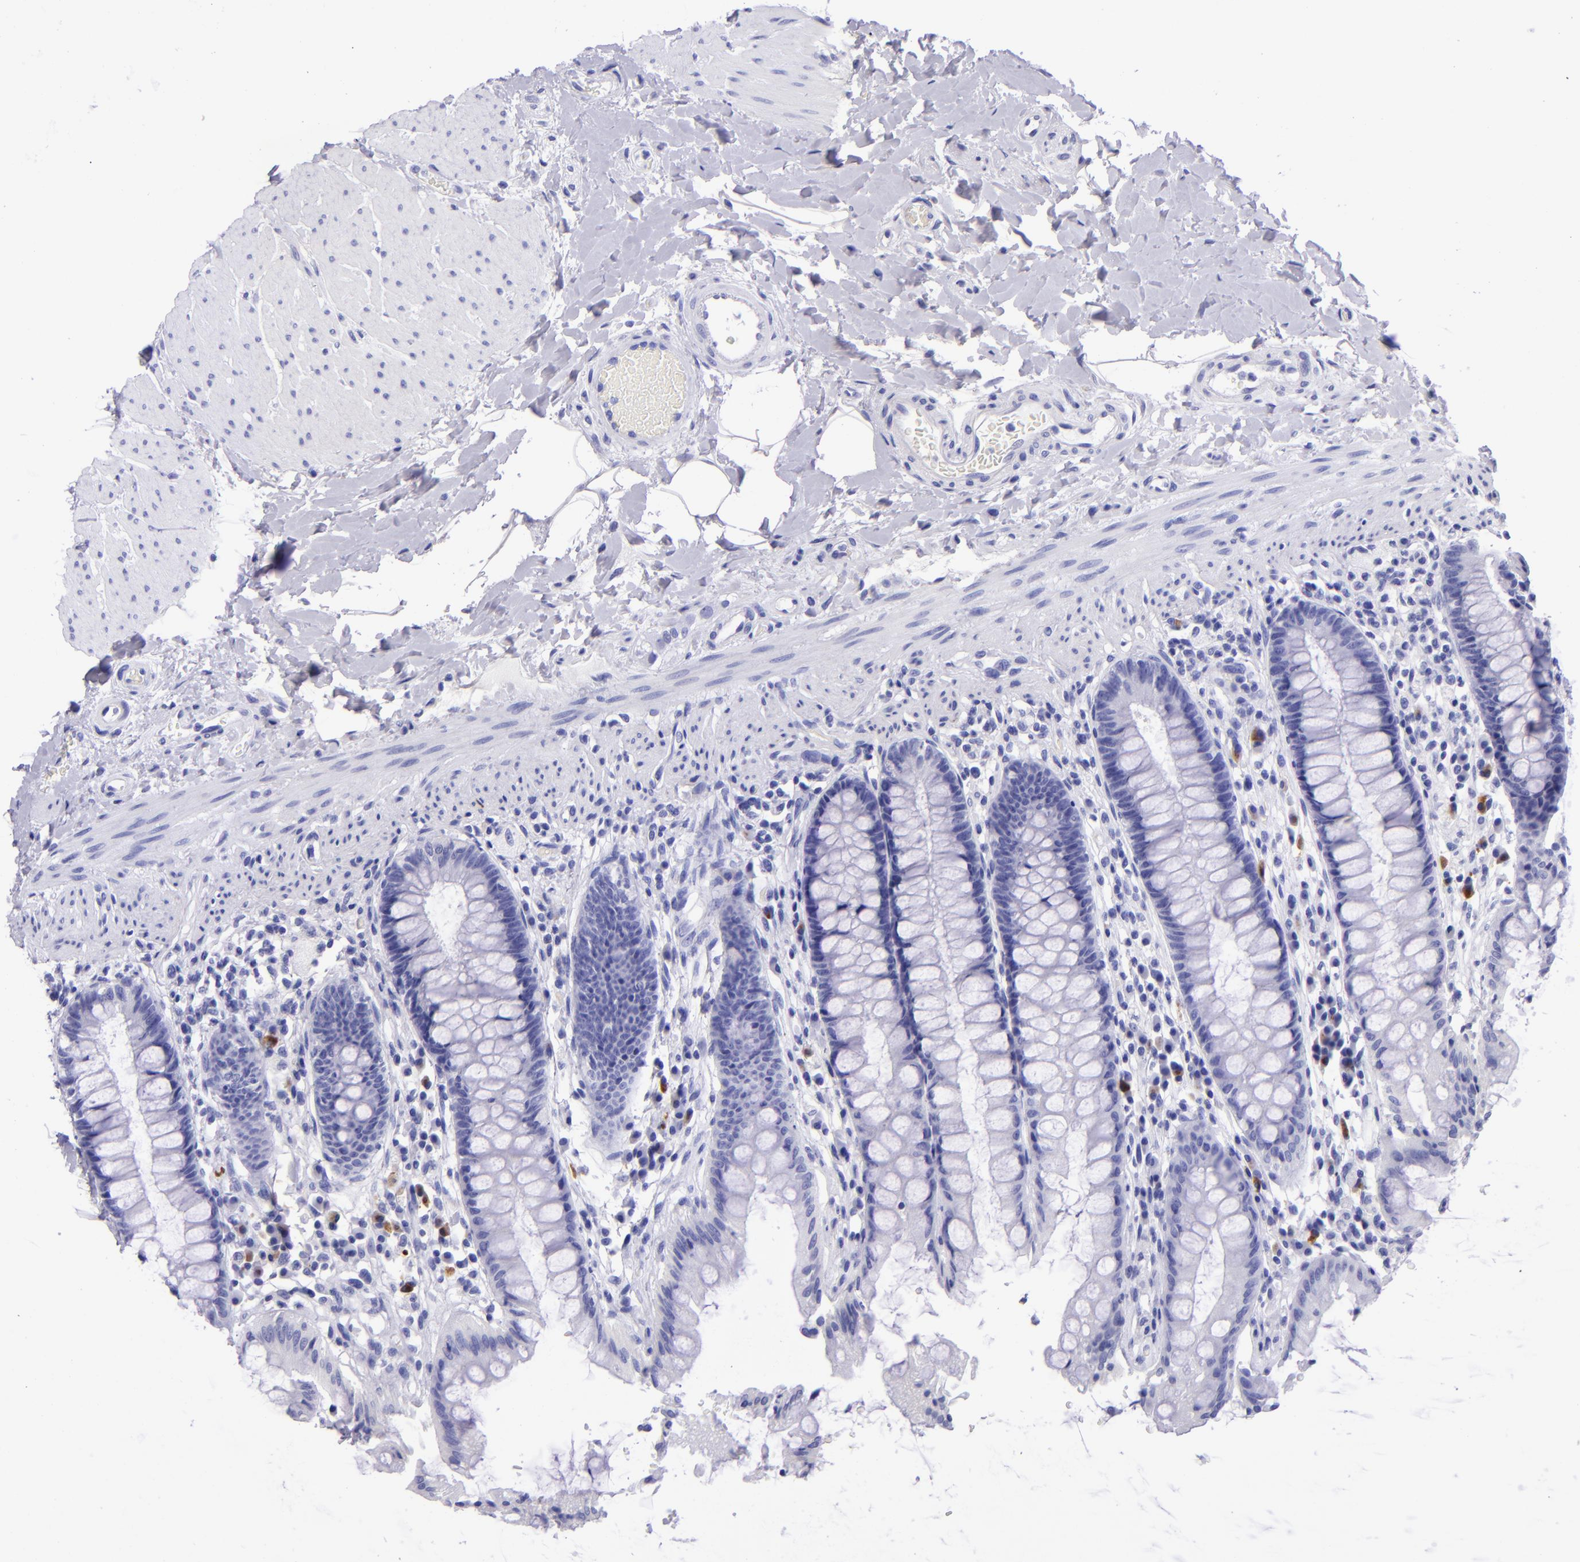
{"staining": {"intensity": "negative", "quantity": "none", "location": "none"}, "tissue": "rectum", "cell_type": "Glandular cells", "image_type": "normal", "snomed": [{"axis": "morphology", "description": "Normal tissue, NOS"}, {"axis": "topography", "description": "Rectum"}], "caption": "Rectum was stained to show a protein in brown. There is no significant positivity in glandular cells. Nuclei are stained in blue.", "gene": "TYRP1", "patient": {"sex": "female", "age": 46}}